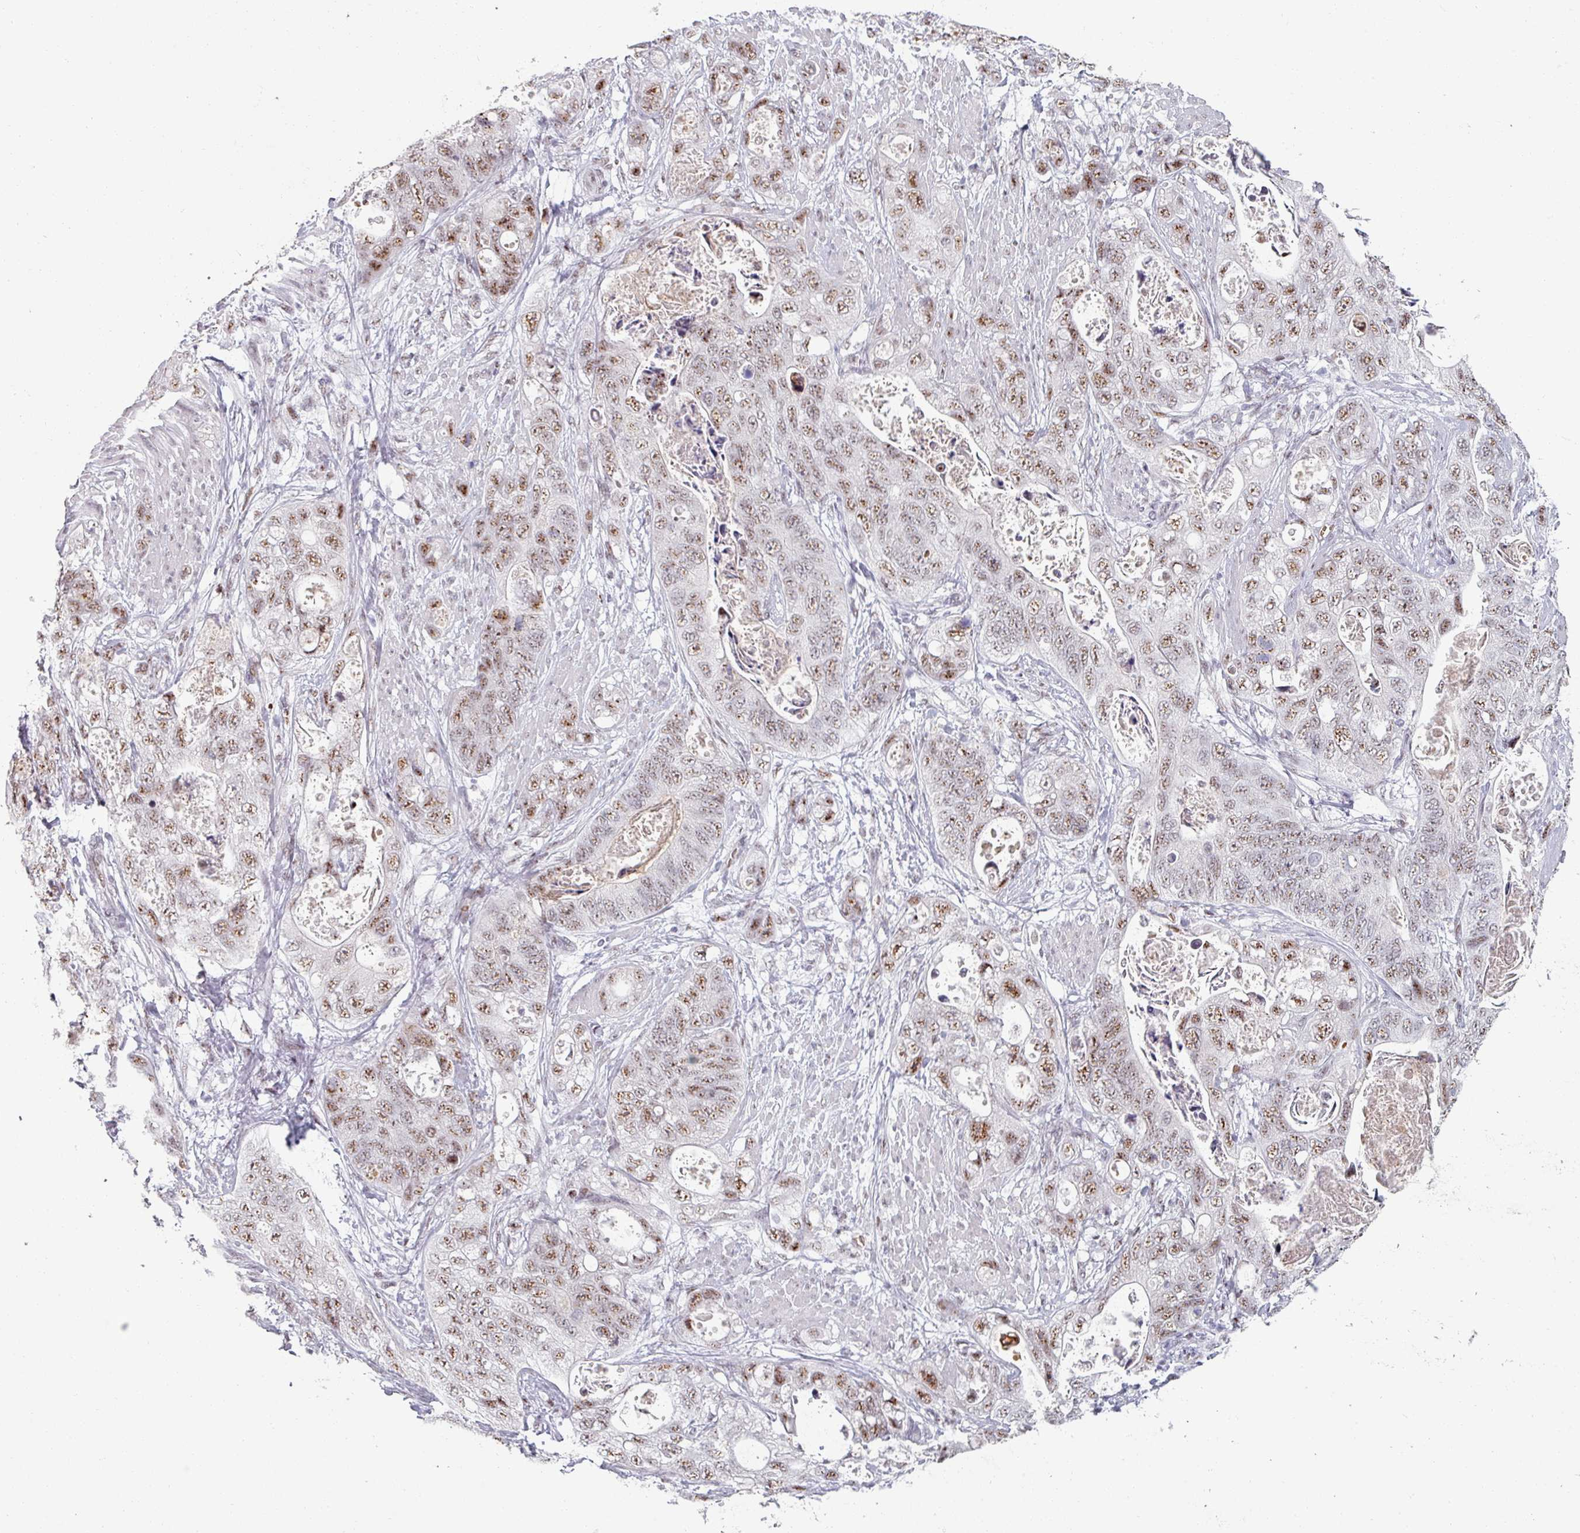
{"staining": {"intensity": "moderate", "quantity": ">75%", "location": "nuclear"}, "tissue": "stomach cancer", "cell_type": "Tumor cells", "image_type": "cancer", "snomed": [{"axis": "morphology", "description": "Adenocarcinoma, NOS"}, {"axis": "topography", "description": "Stomach"}], "caption": "Immunohistochemical staining of human stomach adenocarcinoma displays medium levels of moderate nuclear protein positivity in approximately >75% of tumor cells. The staining was performed using DAB (3,3'-diaminobenzidine), with brown indicating positive protein expression. Nuclei are stained blue with hematoxylin.", "gene": "NCOR1", "patient": {"sex": "female", "age": 89}}